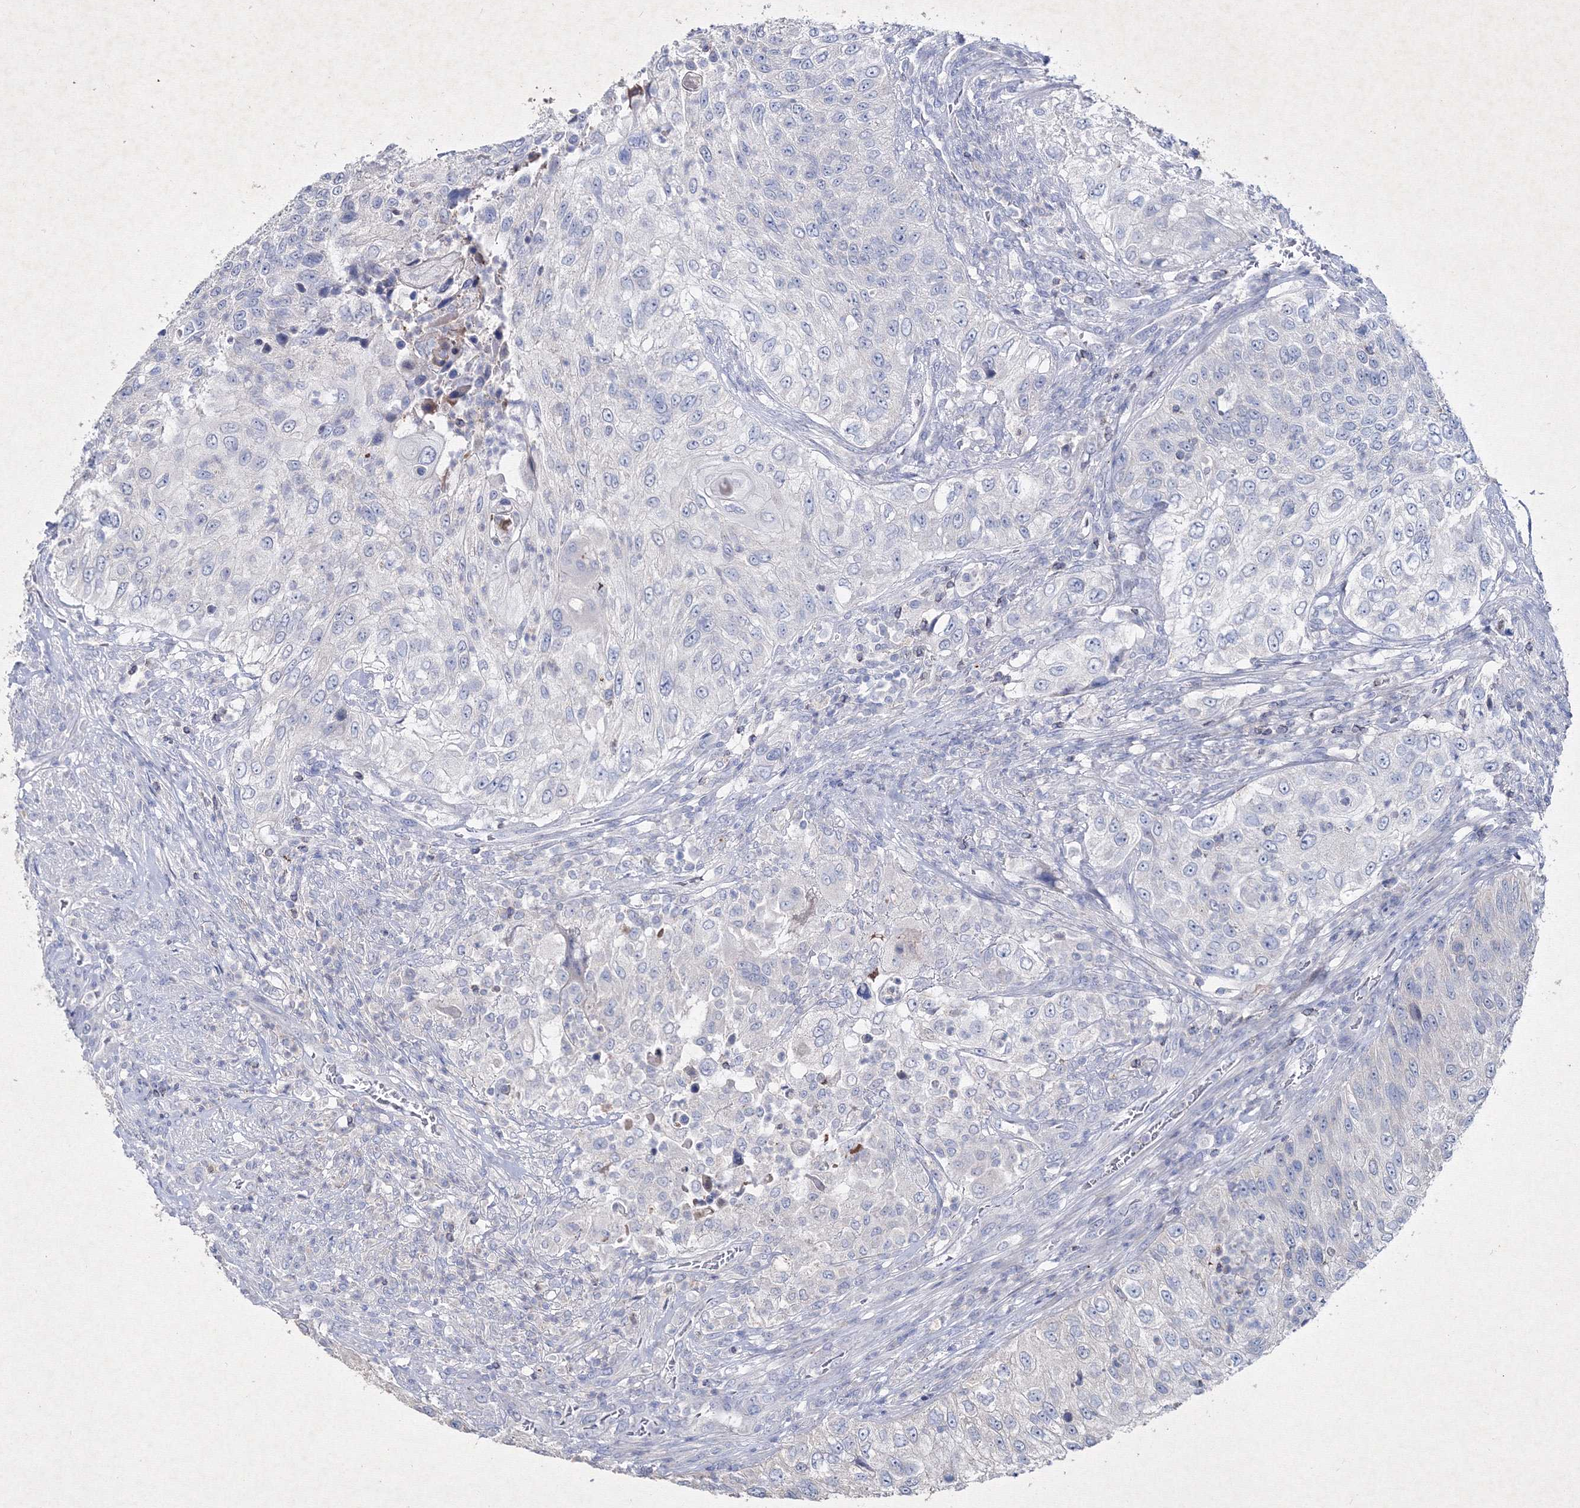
{"staining": {"intensity": "negative", "quantity": "none", "location": "none"}, "tissue": "urothelial cancer", "cell_type": "Tumor cells", "image_type": "cancer", "snomed": [{"axis": "morphology", "description": "Urothelial carcinoma, High grade"}, {"axis": "topography", "description": "Urinary bladder"}], "caption": "Tumor cells show no significant expression in urothelial cancer. (Brightfield microscopy of DAB immunohistochemistry at high magnification).", "gene": "SMIM29", "patient": {"sex": "female", "age": 60}}